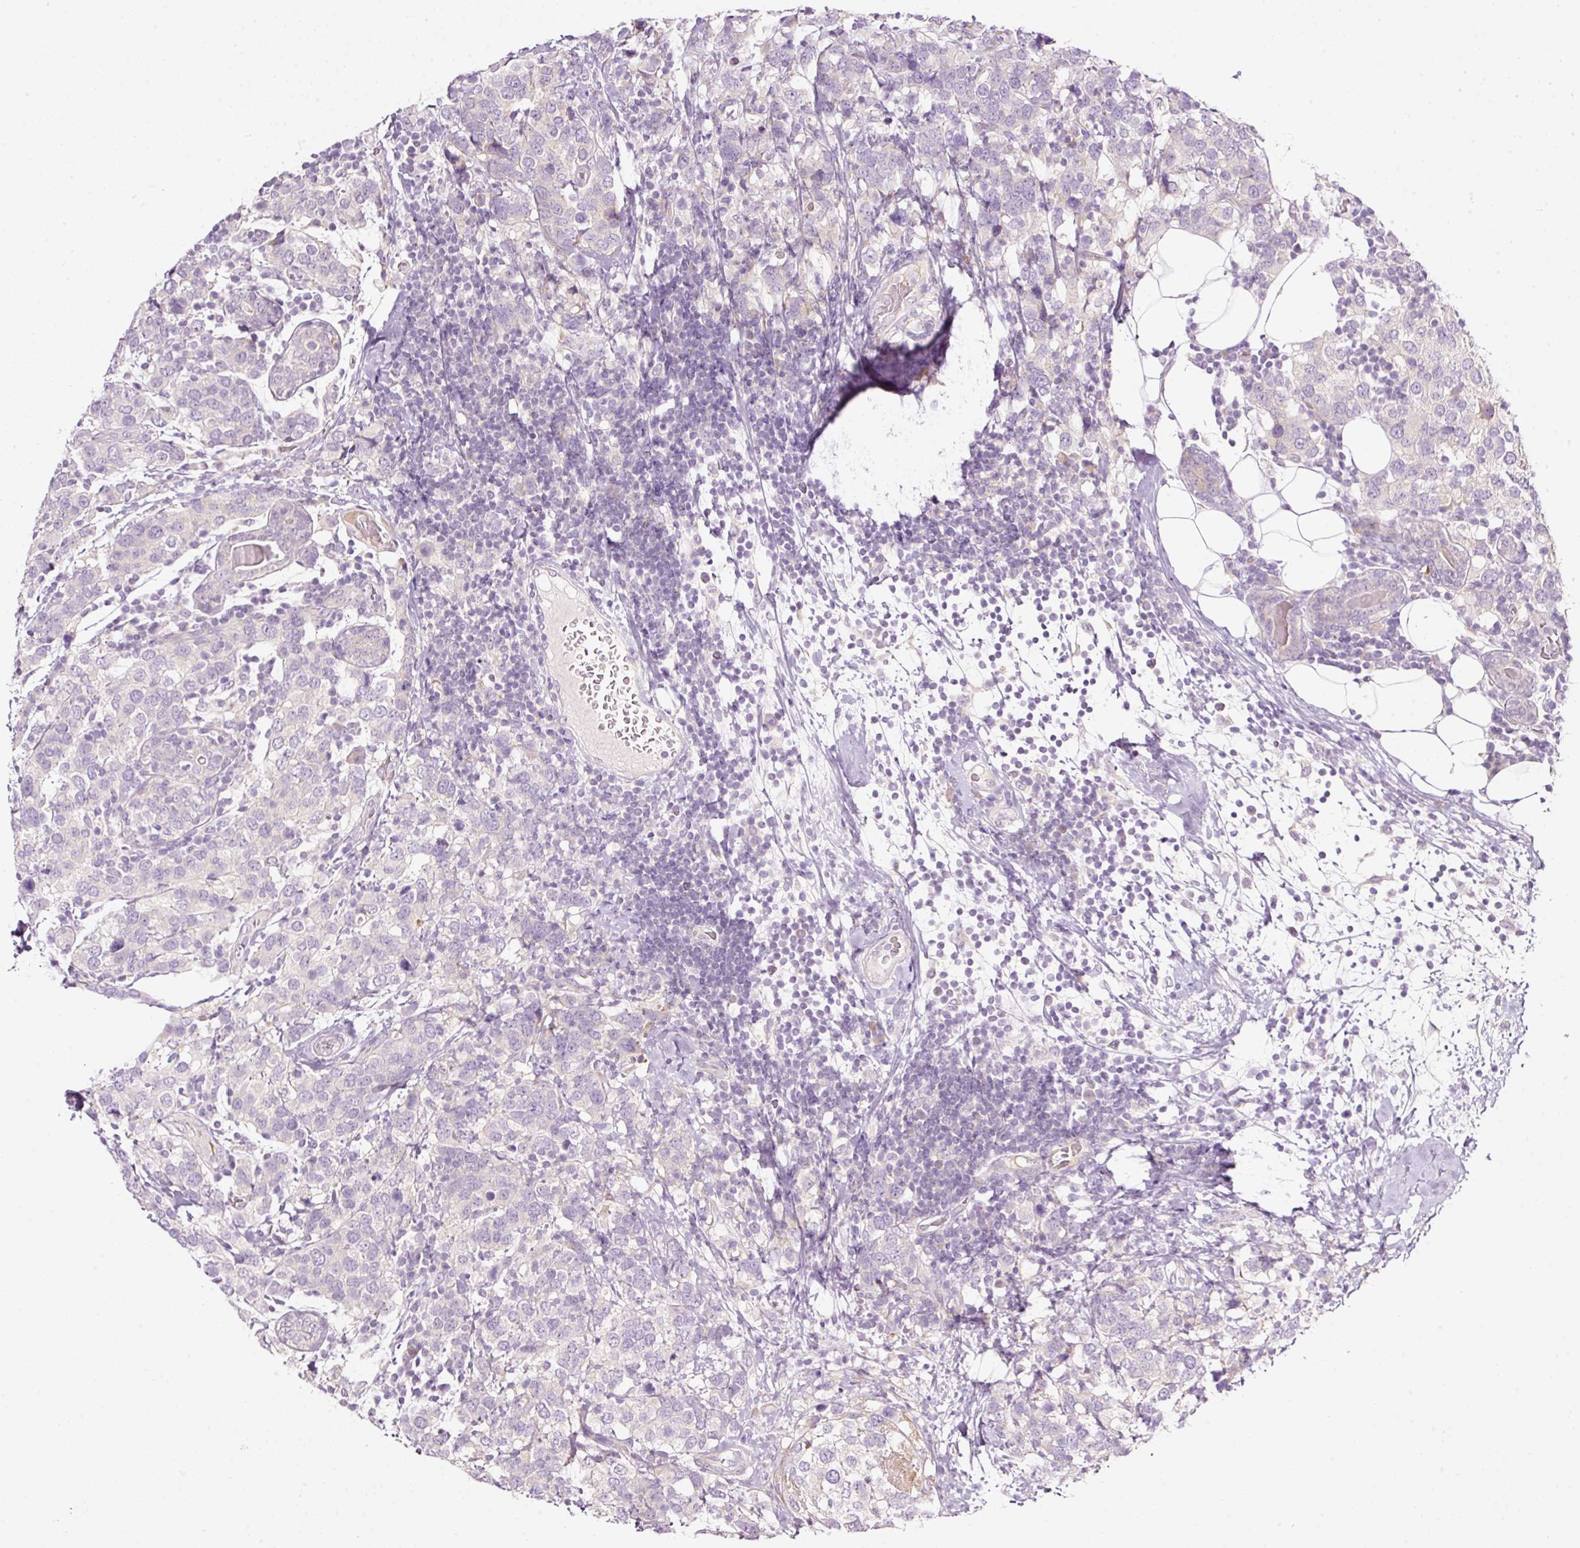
{"staining": {"intensity": "negative", "quantity": "none", "location": "none"}, "tissue": "breast cancer", "cell_type": "Tumor cells", "image_type": "cancer", "snomed": [{"axis": "morphology", "description": "Lobular carcinoma"}, {"axis": "topography", "description": "Breast"}], "caption": "DAB (3,3'-diaminobenzidine) immunohistochemical staining of human breast cancer (lobular carcinoma) demonstrates no significant staining in tumor cells.", "gene": "RSPO2", "patient": {"sex": "female", "age": 59}}